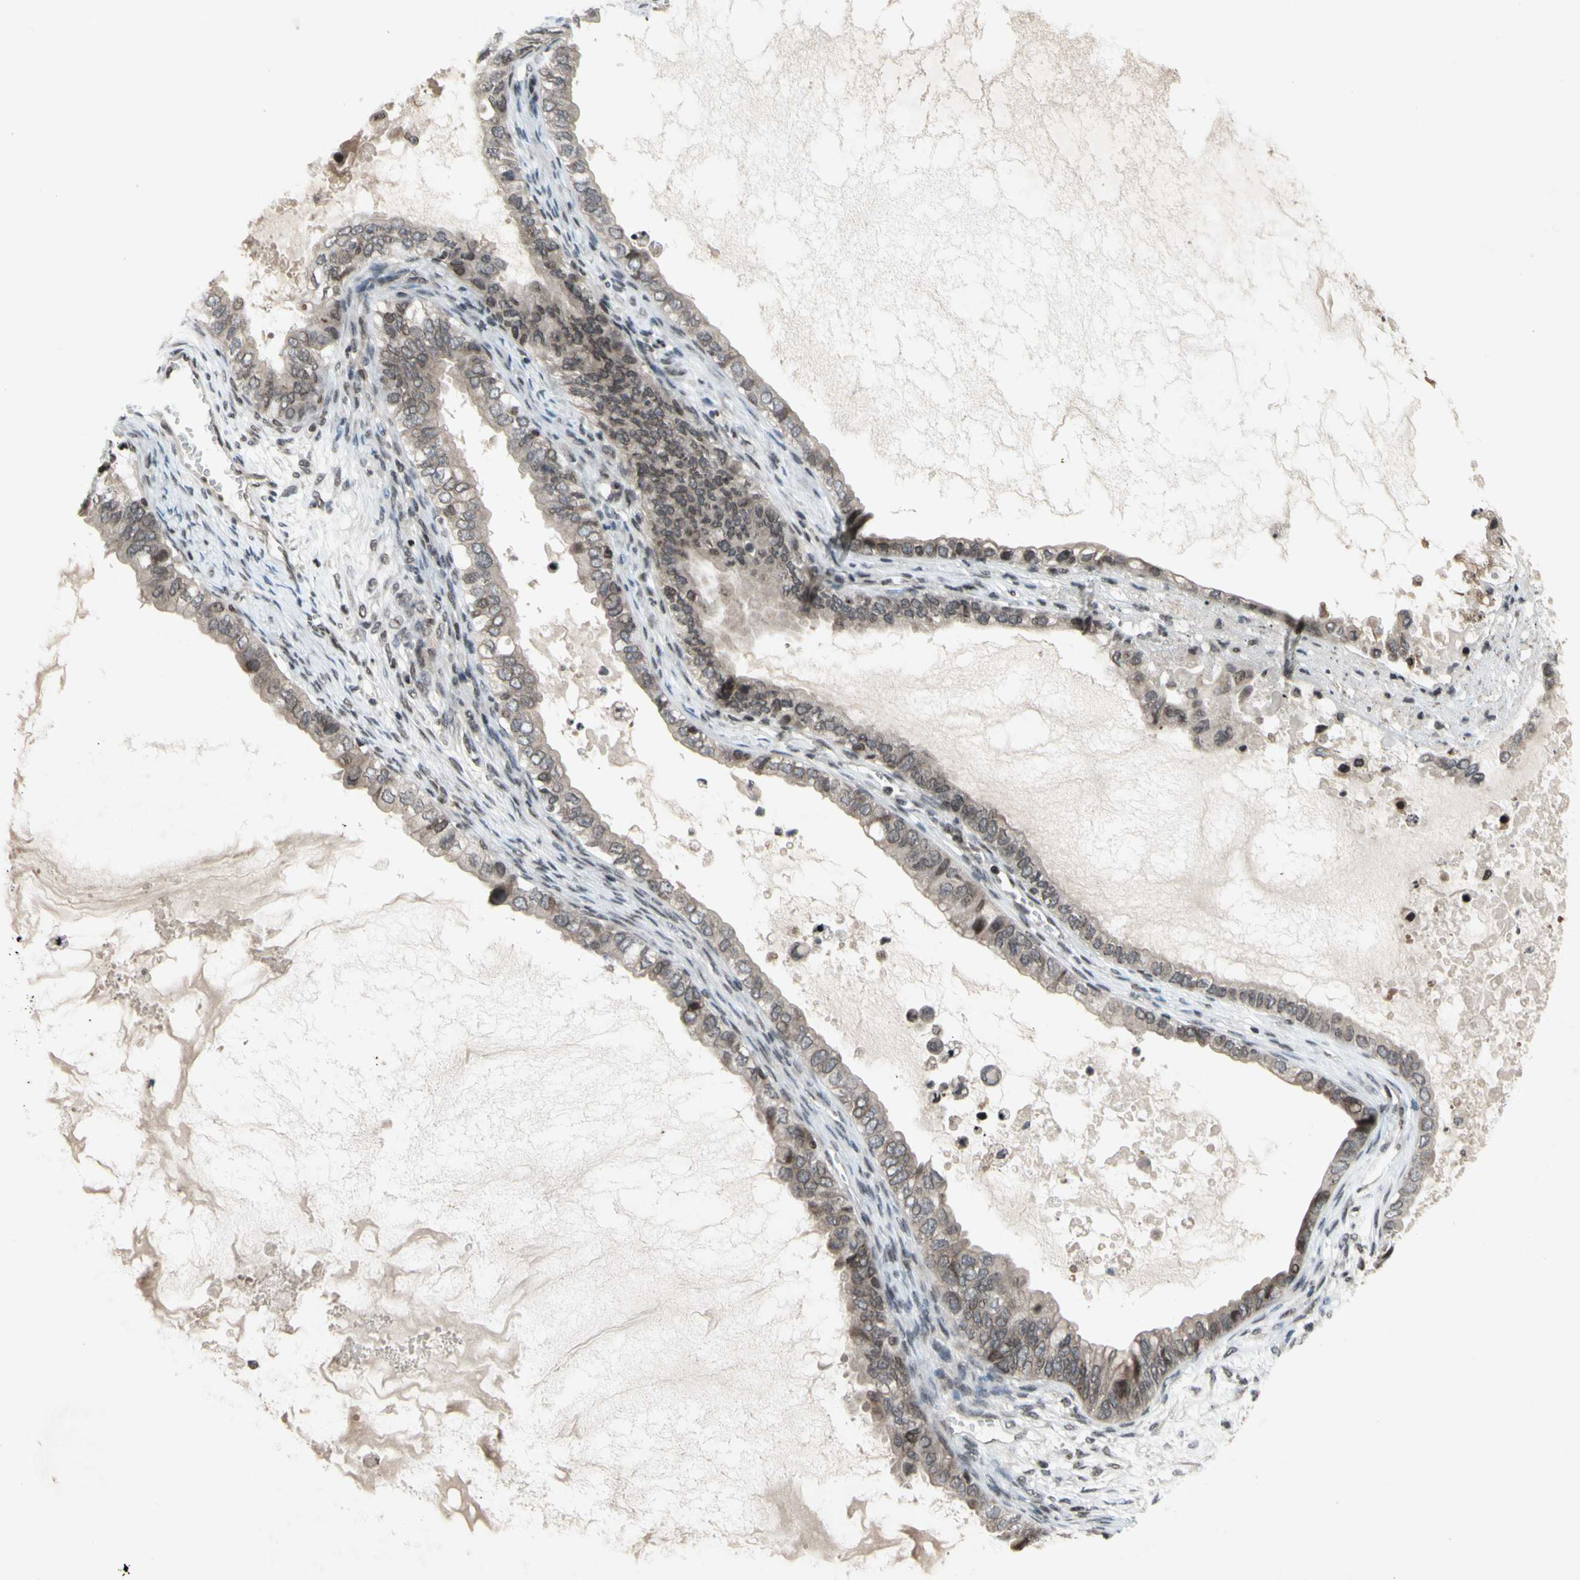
{"staining": {"intensity": "weak", "quantity": "25%-75%", "location": "cytoplasmic/membranous,nuclear"}, "tissue": "ovarian cancer", "cell_type": "Tumor cells", "image_type": "cancer", "snomed": [{"axis": "morphology", "description": "Cystadenocarcinoma, mucinous, NOS"}, {"axis": "topography", "description": "Ovary"}], "caption": "A low amount of weak cytoplasmic/membranous and nuclear expression is seen in approximately 25%-75% of tumor cells in mucinous cystadenocarcinoma (ovarian) tissue.", "gene": "XPO1", "patient": {"sex": "female", "age": 80}}